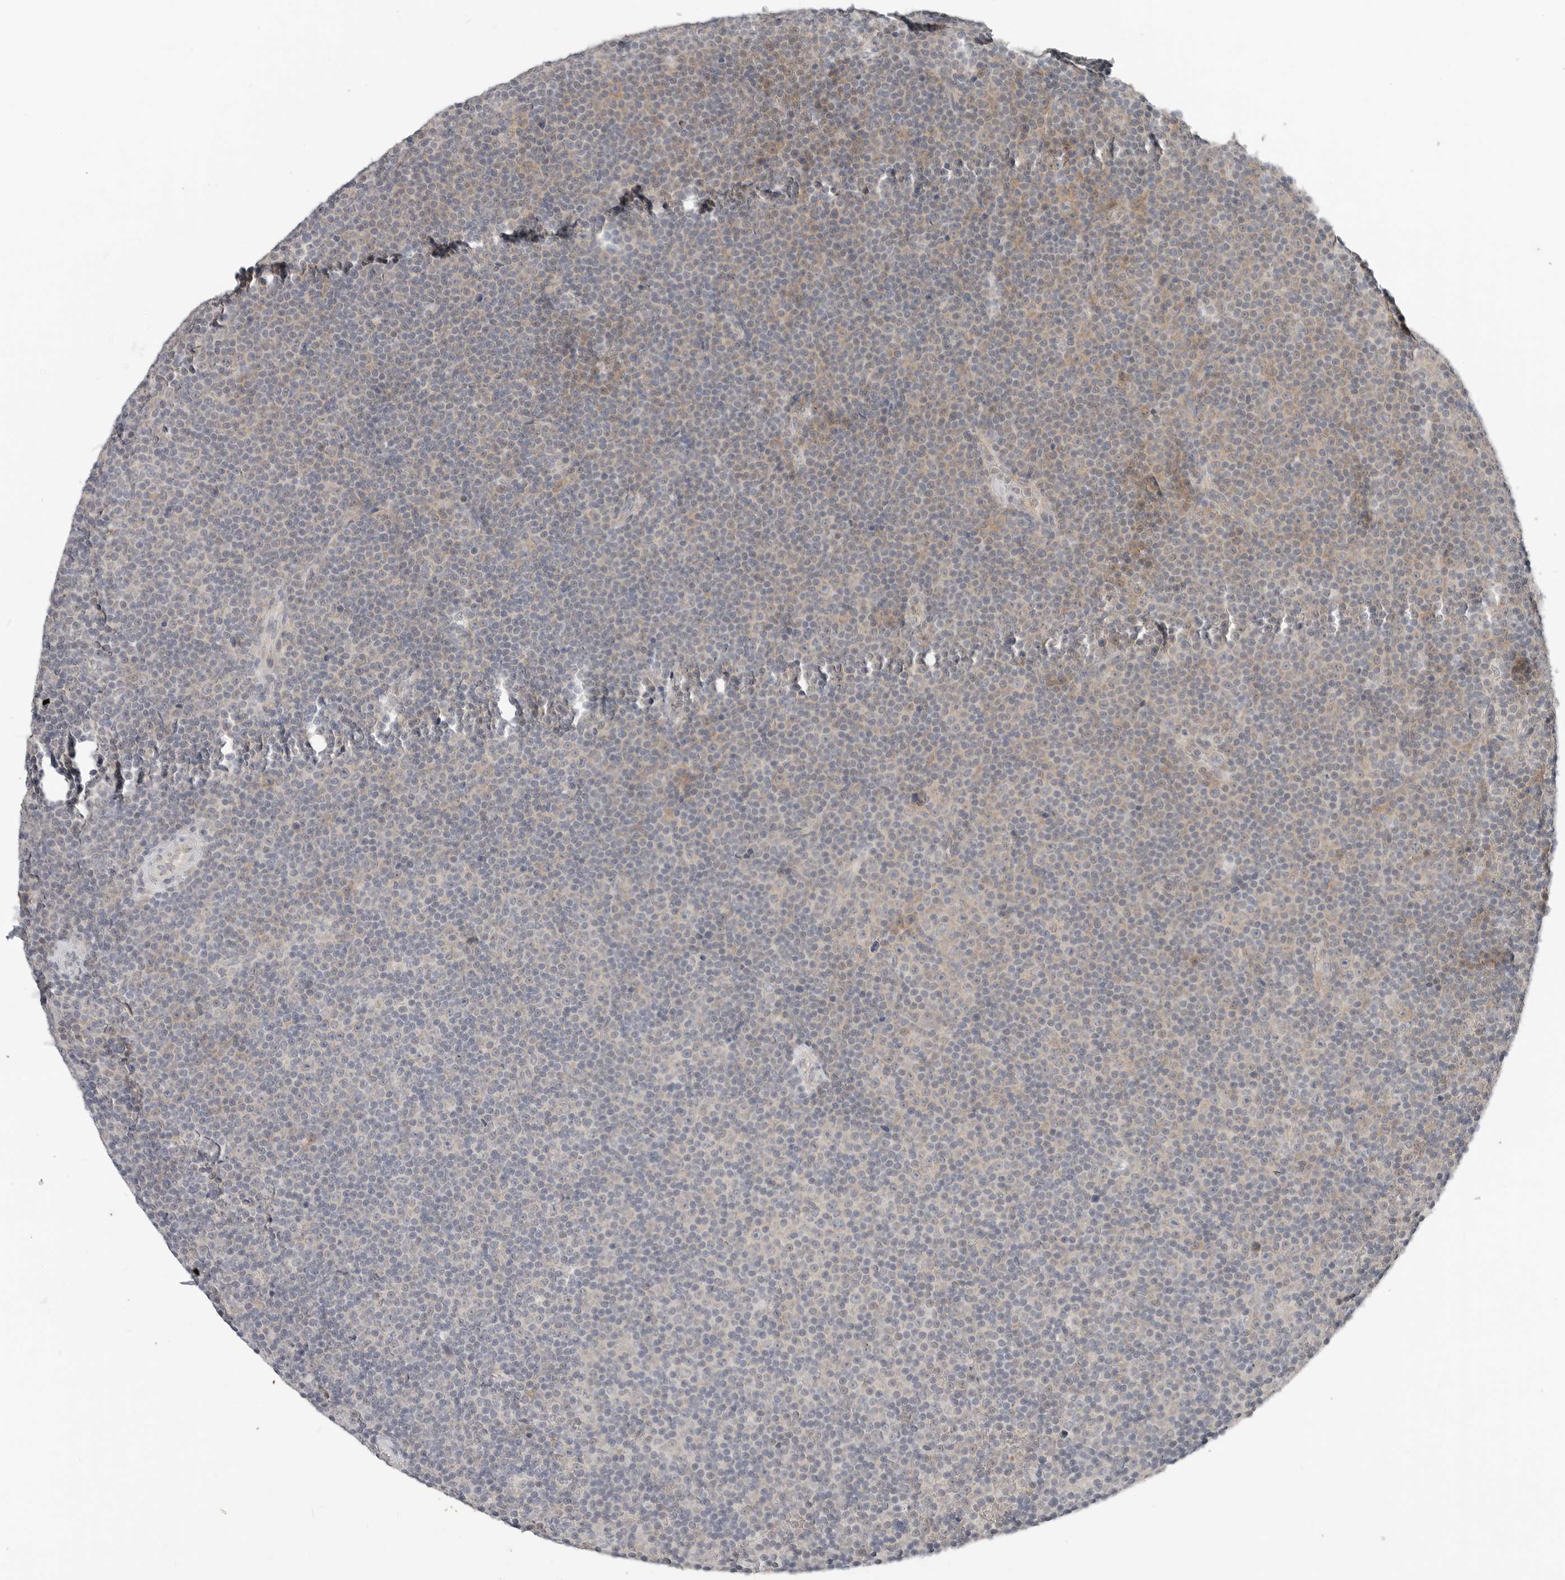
{"staining": {"intensity": "negative", "quantity": "none", "location": "none"}, "tissue": "lymphoma", "cell_type": "Tumor cells", "image_type": "cancer", "snomed": [{"axis": "morphology", "description": "Malignant lymphoma, non-Hodgkin's type, Low grade"}, {"axis": "topography", "description": "Lymph node"}], "caption": "This photomicrograph is of low-grade malignant lymphoma, non-Hodgkin's type stained with immunohistochemistry to label a protein in brown with the nuclei are counter-stained blue. There is no expression in tumor cells.", "gene": "FCRLB", "patient": {"sex": "female", "age": 67}}